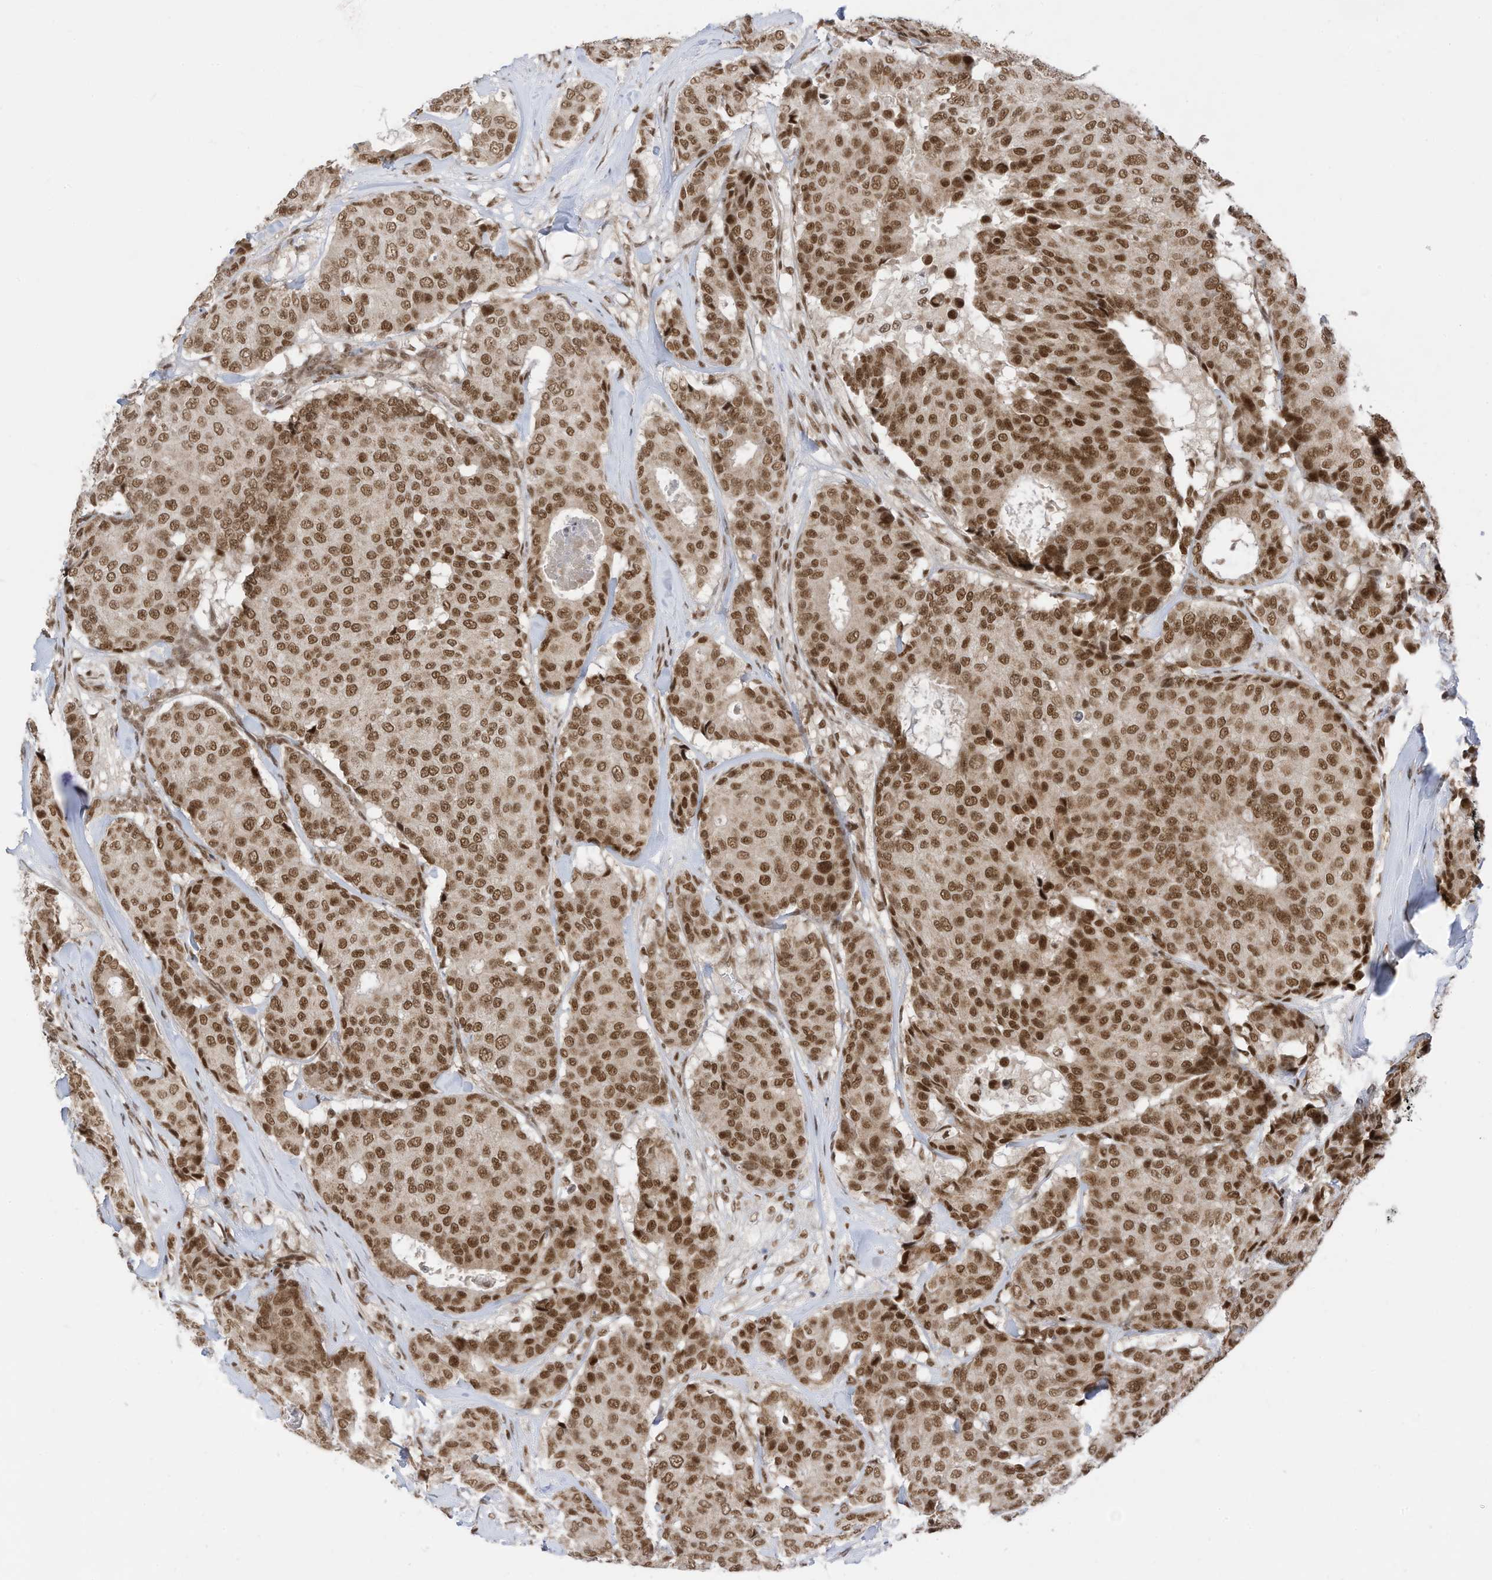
{"staining": {"intensity": "strong", "quantity": ">75%", "location": "nuclear"}, "tissue": "breast cancer", "cell_type": "Tumor cells", "image_type": "cancer", "snomed": [{"axis": "morphology", "description": "Duct carcinoma"}, {"axis": "topography", "description": "Breast"}], "caption": "Immunohistochemical staining of human breast intraductal carcinoma reveals strong nuclear protein staining in approximately >75% of tumor cells. (DAB IHC, brown staining for protein, blue staining for nuclei).", "gene": "AURKAIP1", "patient": {"sex": "female", "age": 75}}